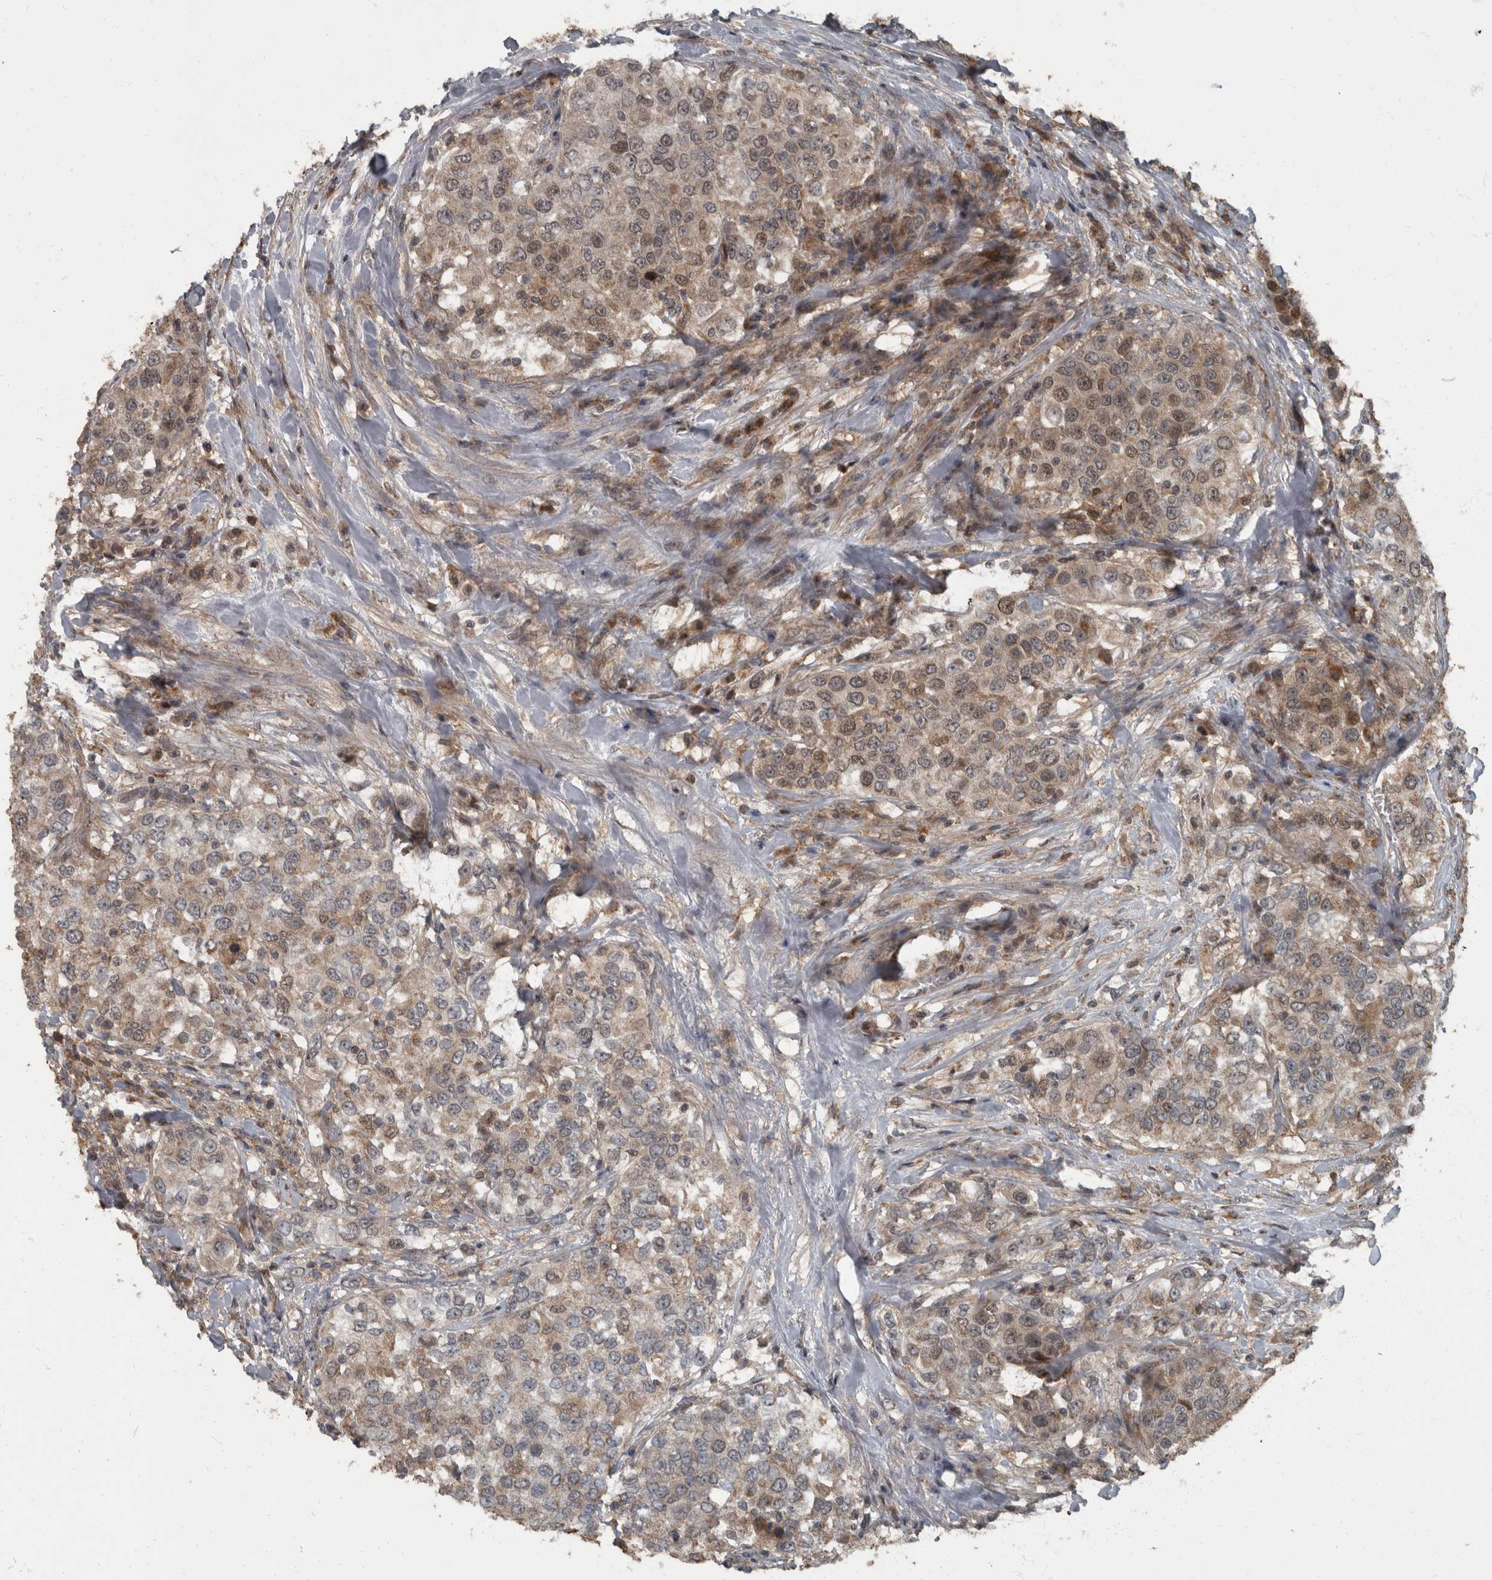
{"staining": {"intensity": "weak", "quantity": ">75%", "location": "nuclear"}, "tissue": "urothelial cancer", "cell_type": "Tumor cells", "image_type": "cancer", "snomed": [{"axis": "morphology", "description": "Urothelial carcinoma, High grade"}, {"axis": "topography", "description": "Urinary bladder"}], "caption": "This histopathology image reveals IHC staining of human high-grade urothelial carcinoma, with low weak nuclear expression in about >75% of tumor cells.", "gene": "RABGGTB", "patient": {"sex": "female", "age": 80}}